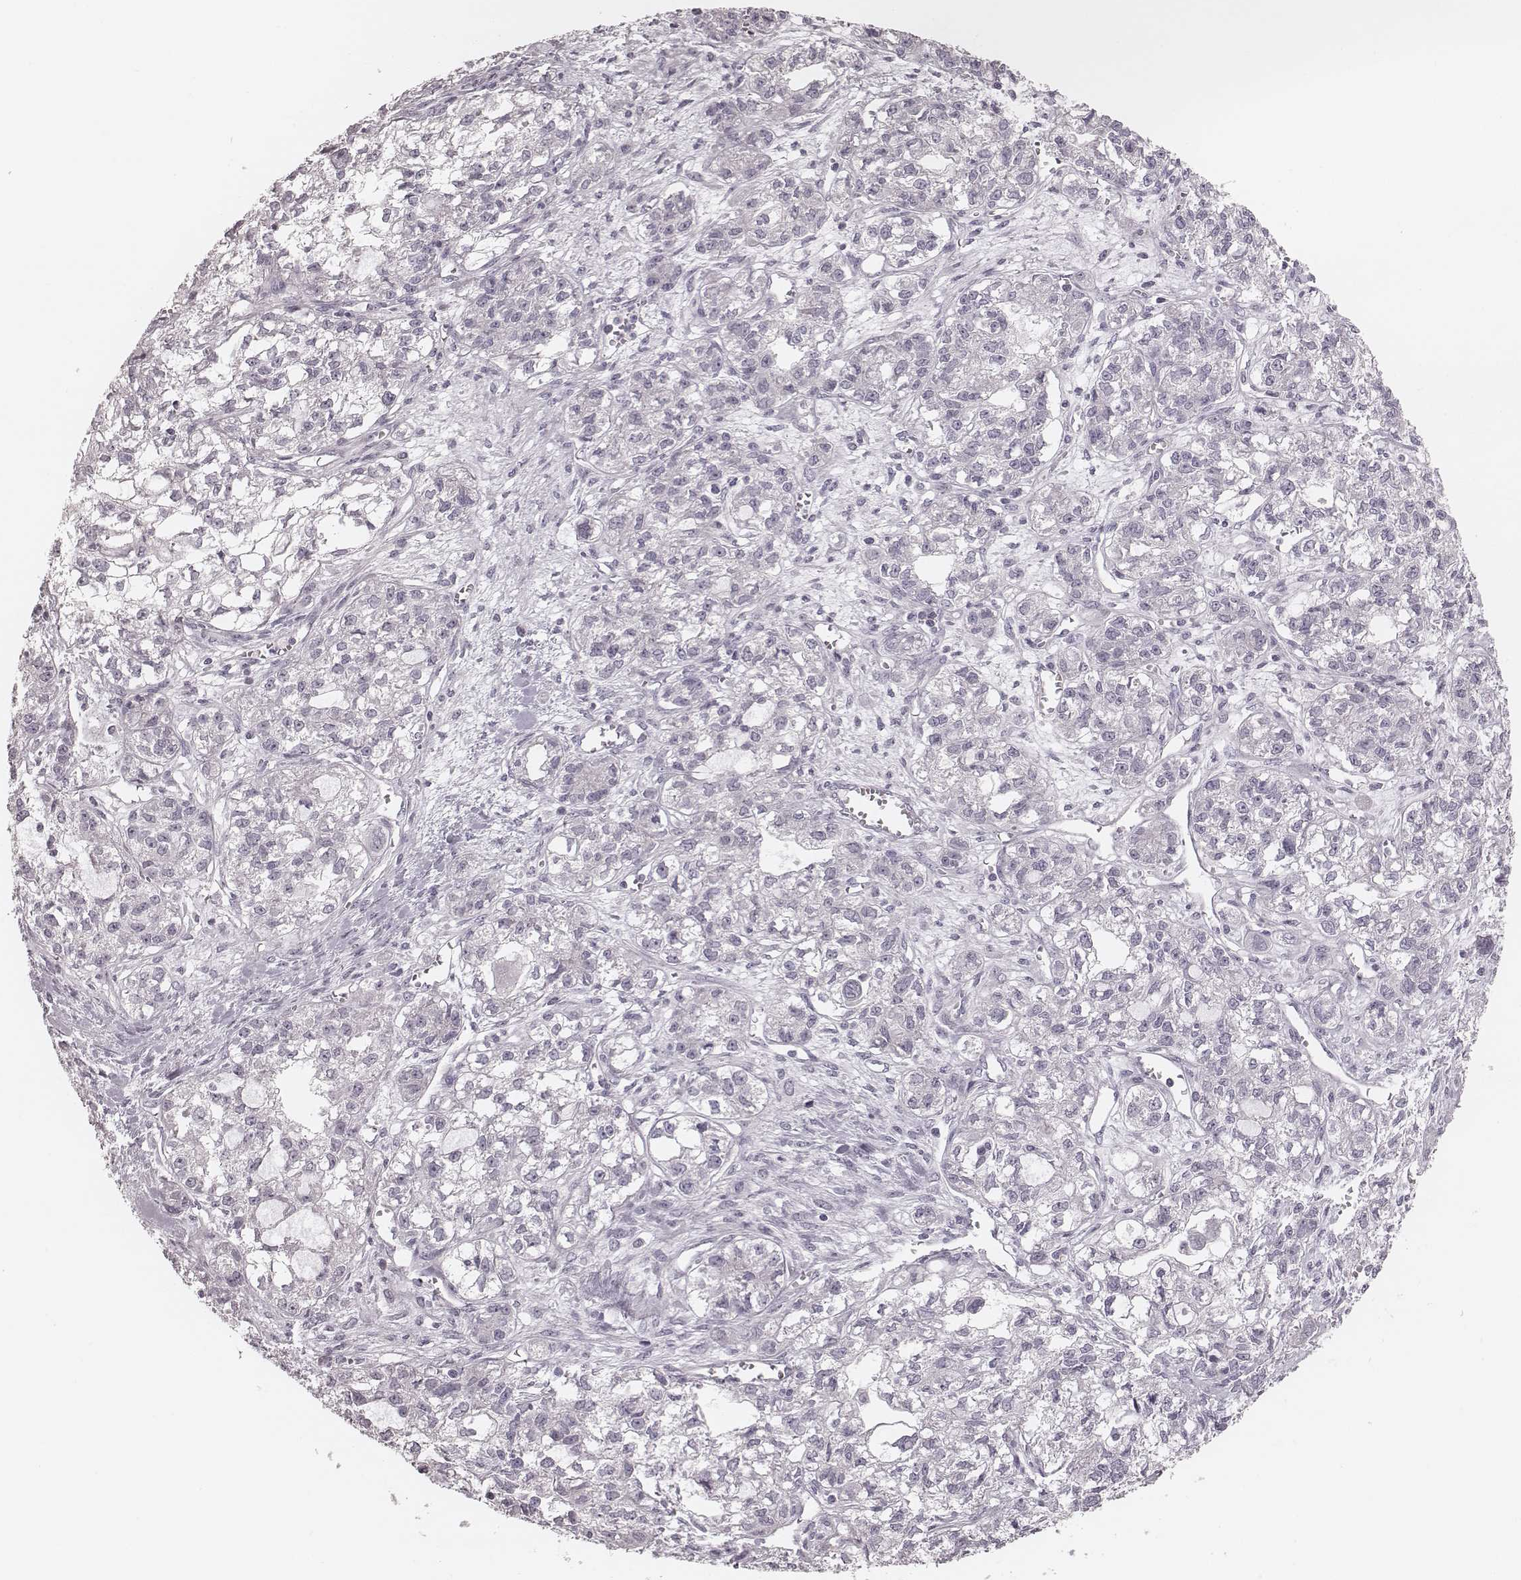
{"staining": {"intensity": "negative", "quantity": "none", "location": "none"}, "tissue": "ovarian cancer", "cell_type": "Tumor cells", "image_type": "cancer", "snomed": [{"axis": "morphology", "description": "Carcinoma, endometroid"}, {"axis": "topography", "description": "Ovary"}], "caption": "Tumor cells show no significant expression in ovarian endometroid carcinoma.", "gene": "S100Z", "patient": {"sex": "female", "age": 64}}